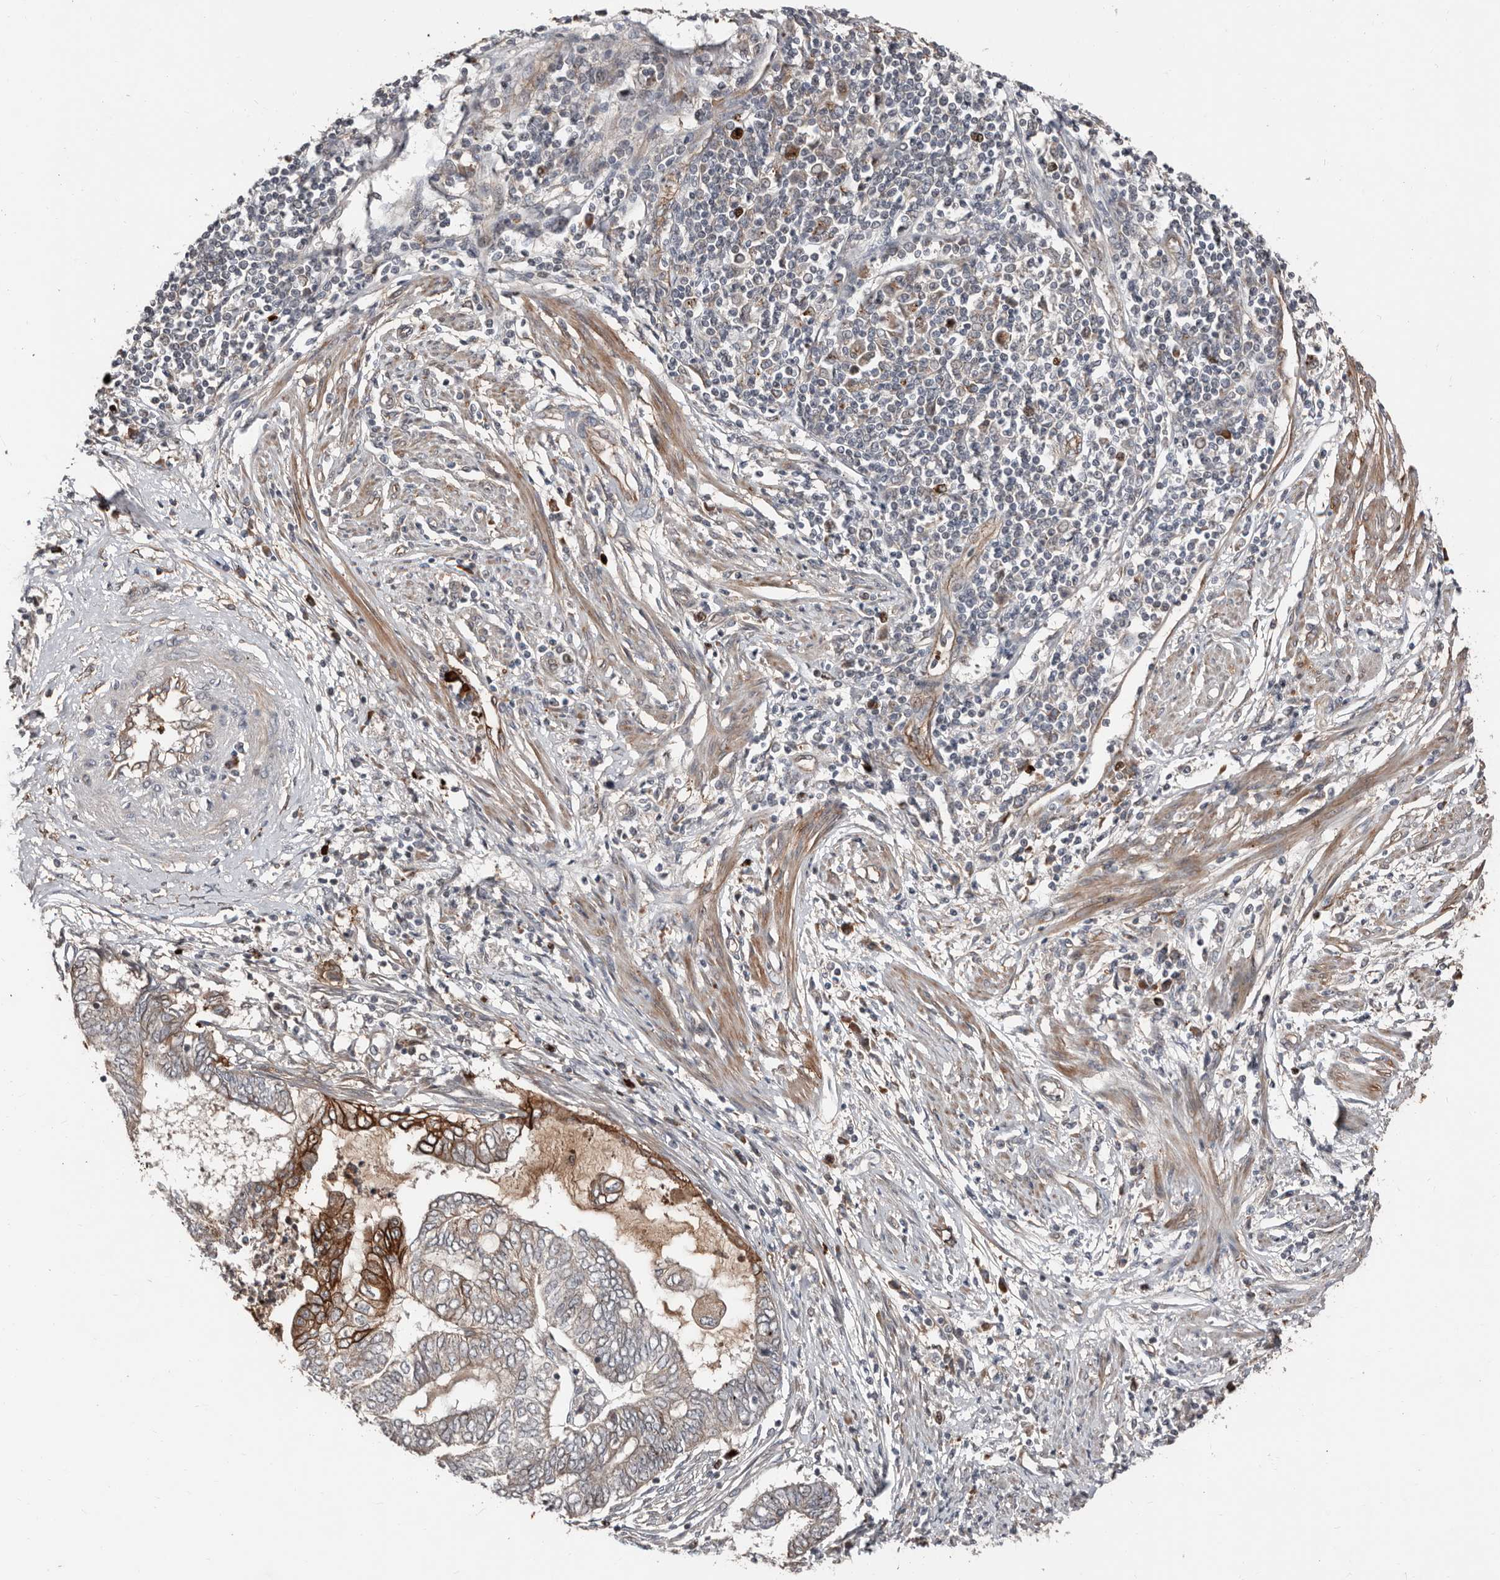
{"staining": {"intensity": "strong", "quantity": "<25%", "location": "cytoplasmic/membranous"}, "tissue": "endometrial cancer", "cell_type": "Tumor cells", "image_type": "cancer", "snomed": [{"axis": "morphology", "description": "Adenocarcinoma, NOS"}, {"axis": "topography", "description": "Uterus"}, {"axis": "topography", "description": "Endometrium"}], "caption": "Immunohistochemistry histopathology image of adenocarcinoma (endometrial) stained for a protein (brown), which exhibits medium levels of strong cytoplasmic/membranous staining in about <25% of tumor cells.", "gene": "SMYD4", "patient": {"sex": "female", "age": 70}}